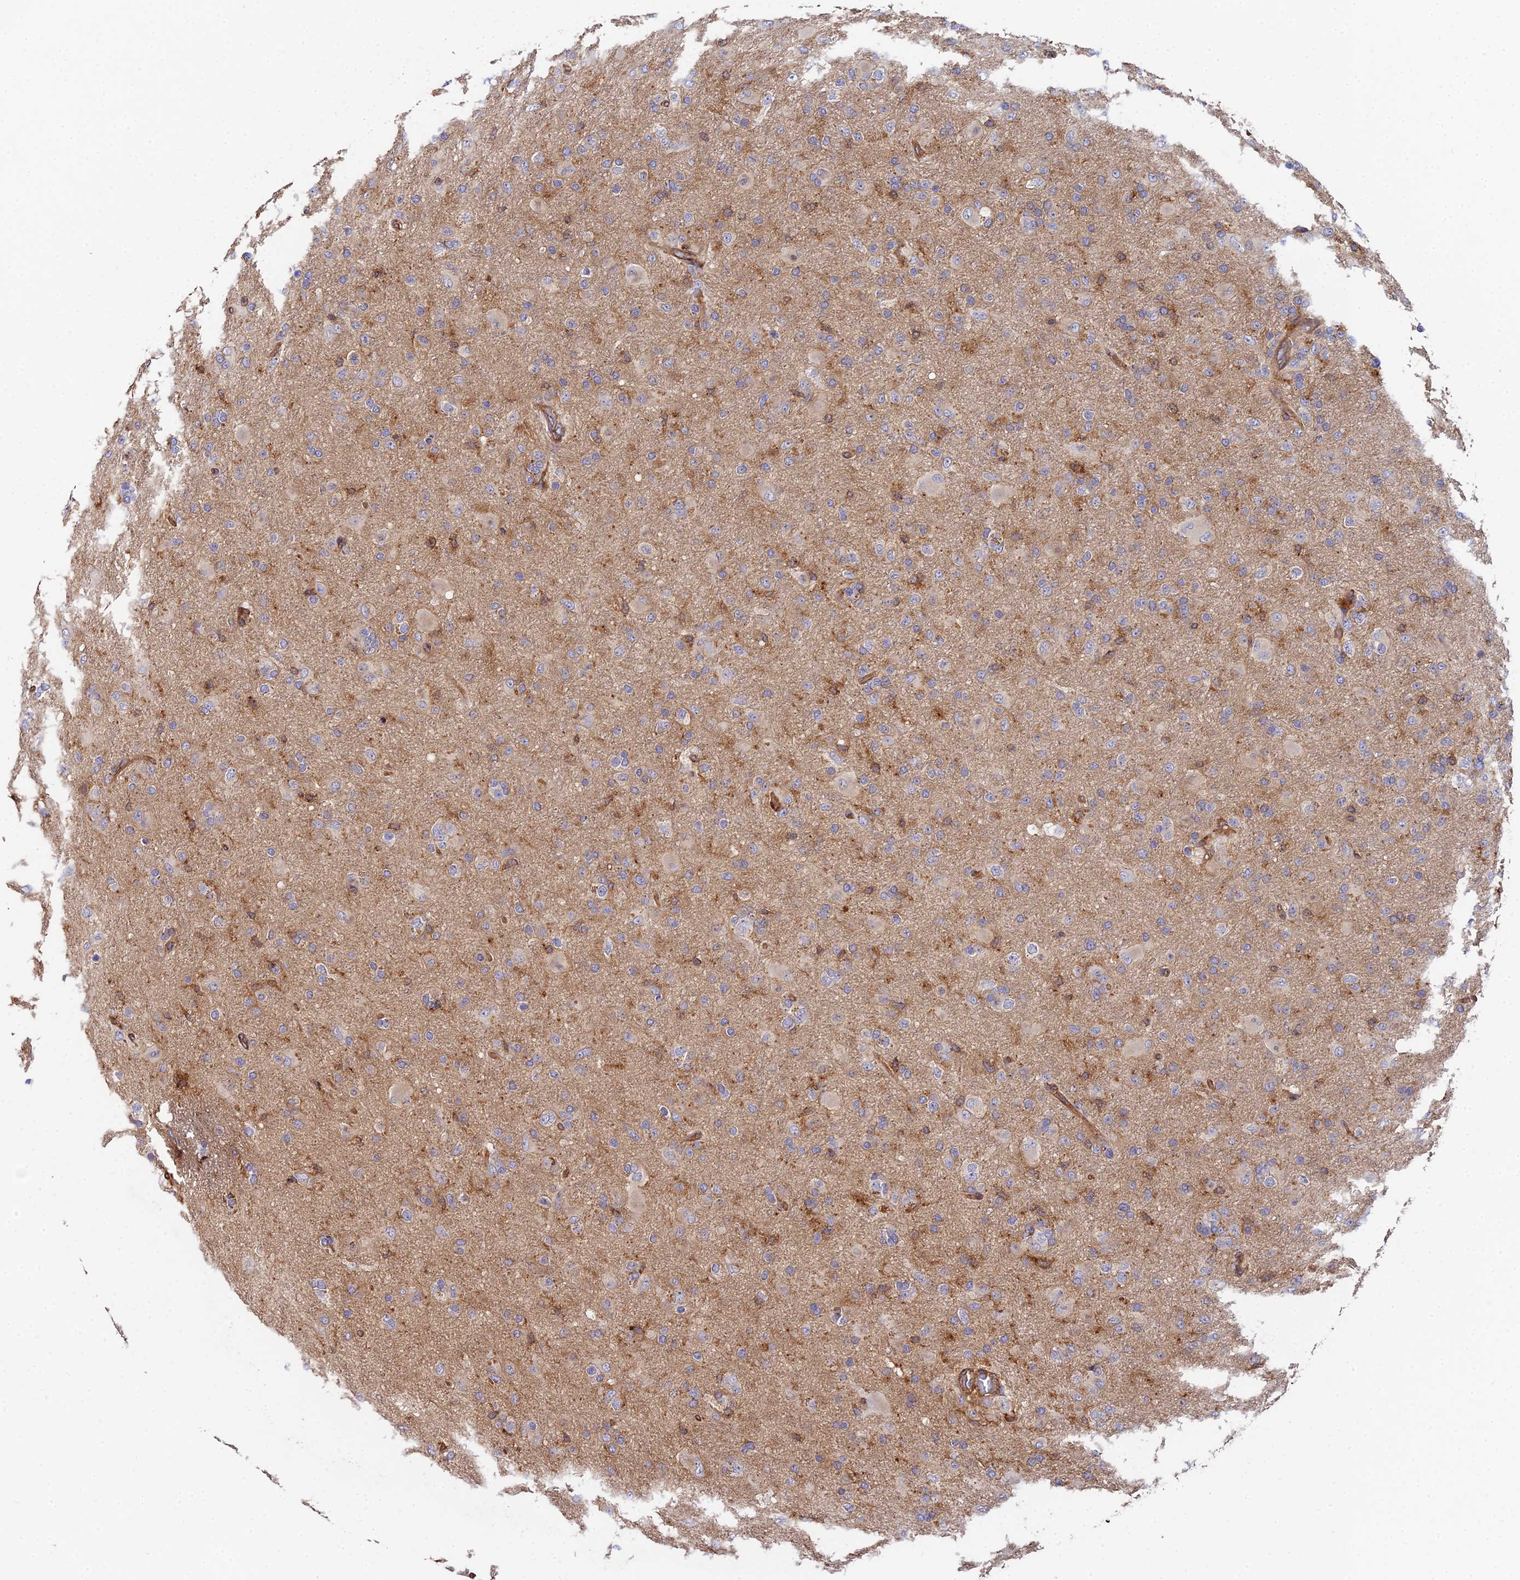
{"staining": {"intensity": "weak", "quantity": "<25%", "location": "cytoplasmic/membranous"}, "tissue": "glioma", "cell_type": "Tumor cells", "image_type": "cancer", "snomed": [{"axis": "morphology", "description": "Glioma, malignant, Low grade"}, {"axis": "topography", "description": "Brain"}], "caption": "A high-resolution histopathology image shows immunohistochemistry staining of malignant glioma (low-grade), which demonstrates no significant expression in tumor cells. (DAB immunohistochemistry (IHC), high magnification).", "gene": "GNG5B", "patient": {"sex": "male", "age": 65}}